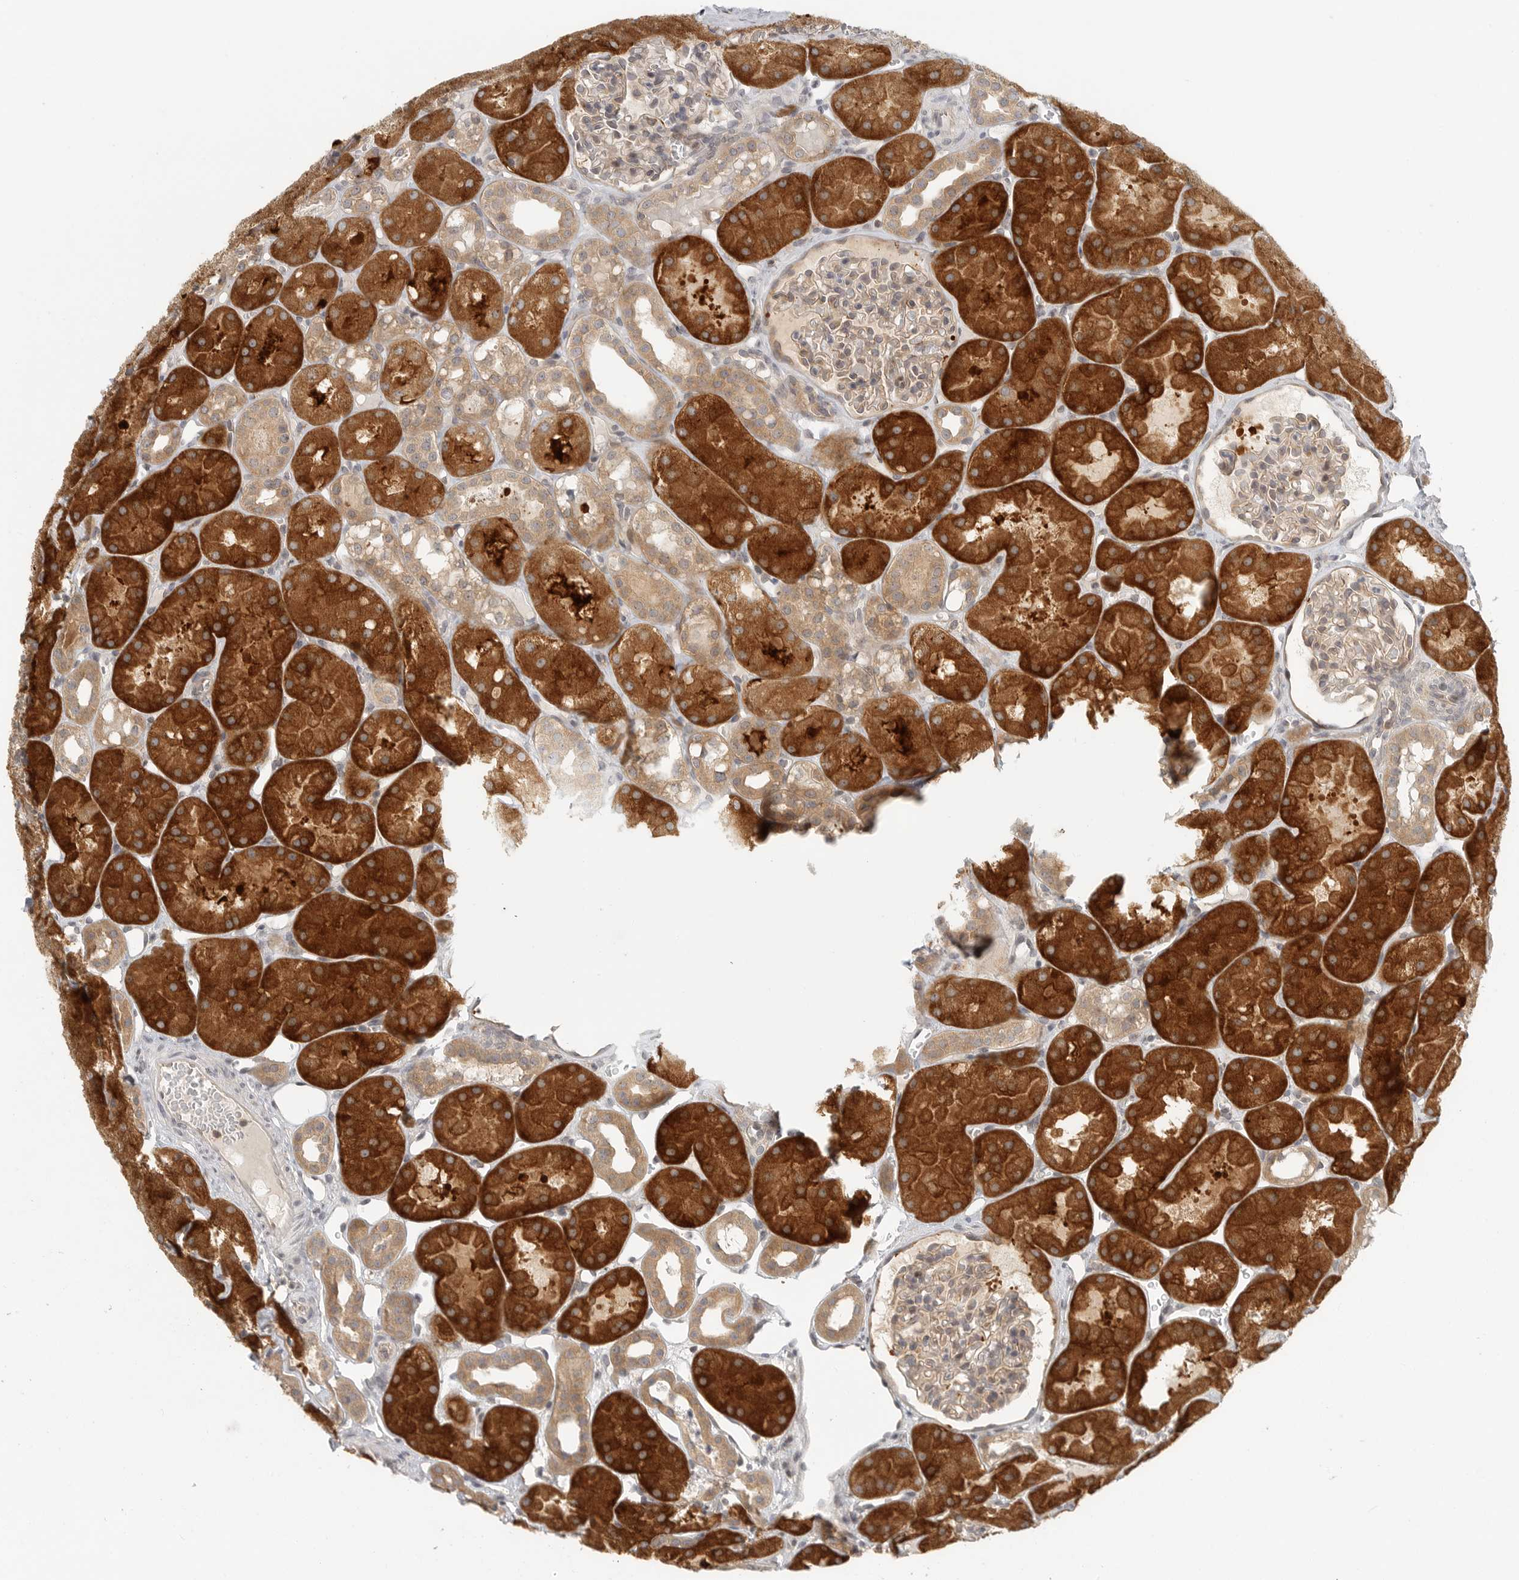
{"staining": {"intensity": "weak", "quantity": "25%-75%", "location": "cytoplasmic/membranous"}, "tissue": "kidney", "cell_type": "Cells in glomeruli", "image_type": "normal", "snomed": [{"axis": "morphology", "description": "Normal tissue, NOS"}, {"axis": "topography", "description": "Kidney"}], "caption": "The photomicrograph demonstrates staining of benign kidney, revealing weak cytoplasmic/membranous protein expression (brown color) within cells in glomeruli.", "gene": "HDAC6", "patient": {"sex": "male", "age": 16}}